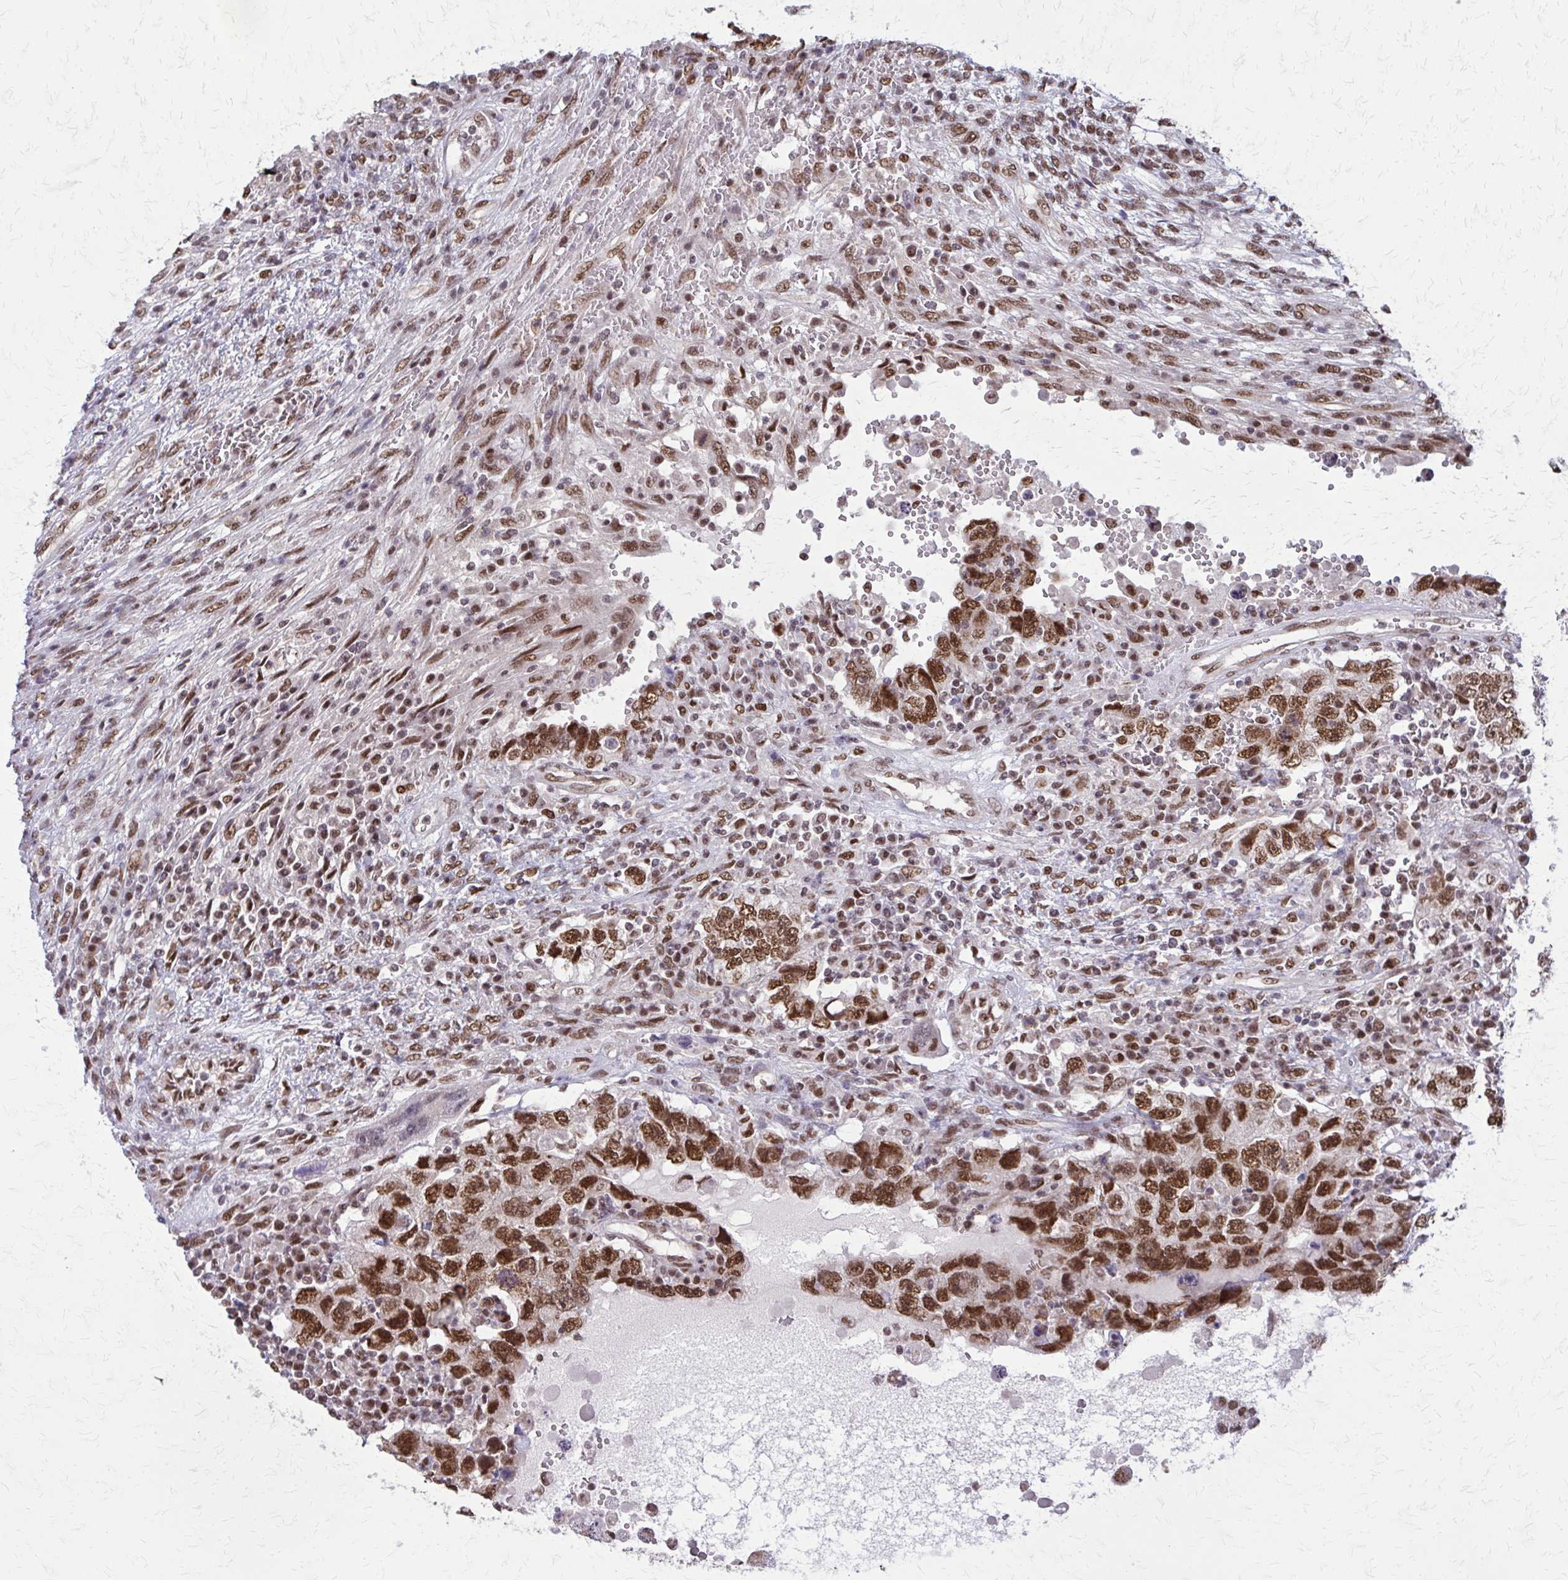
{"staining": {"intensity": "strong", "quantity": ">75%", "location": "nuclear"}, "tissue": "testis cancer", "cell_type": "Tumor cells", "image_type": "cancer", "snomed": [{"axis": "morphology", "description": "Carcinoma, Embryonal, NOS"}, {"axis": "topography", "description": "Testis"}], "caption": "Strong nuclear staining for a protein is identified in approximately >75% of tumor cells of embryonal carcinoma (testis) using IHC.", "gene": "TTF1", "patient": {"sex": "male", "age": 26}}